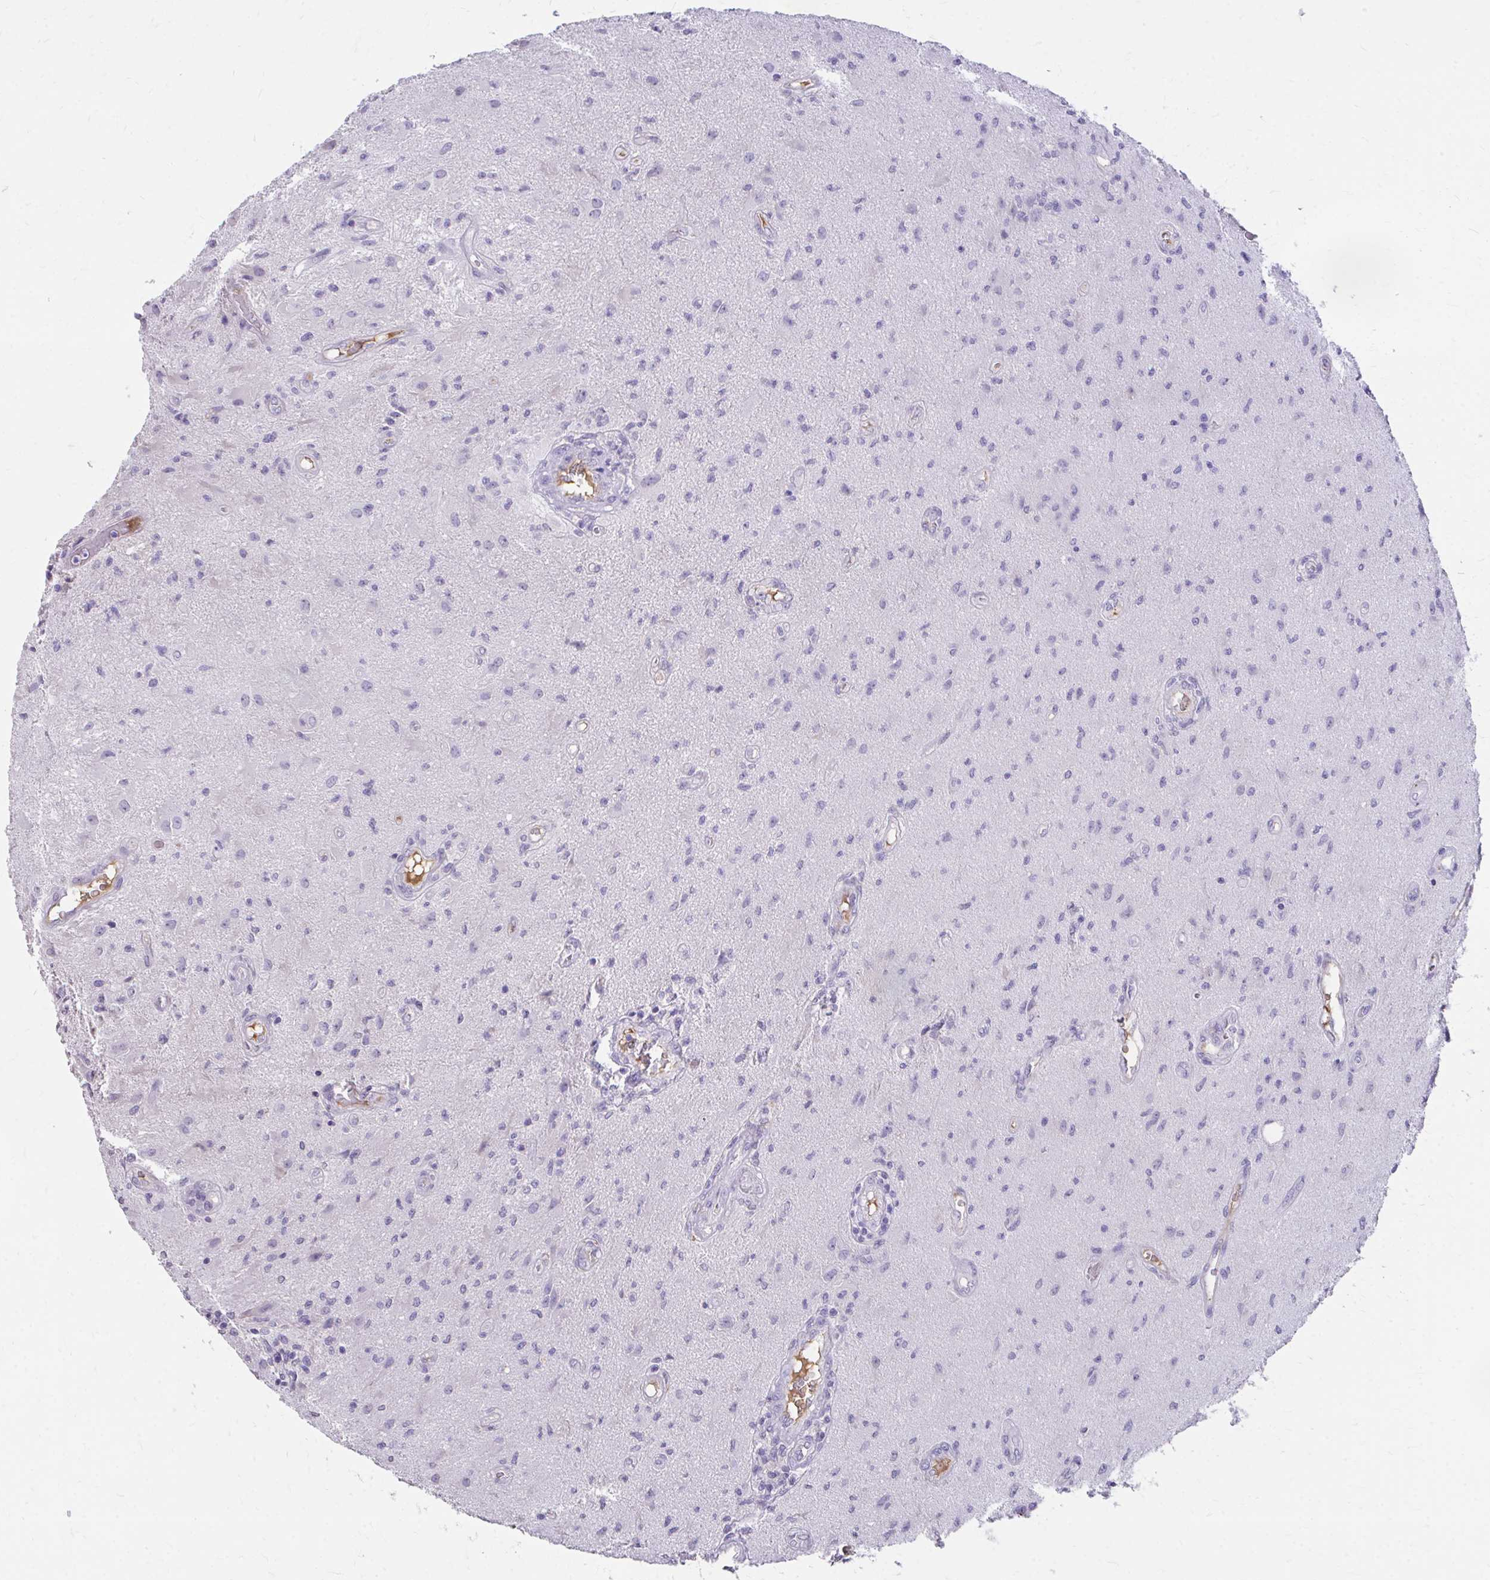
{"staining": {"intensity": "negative", "quantity": "none", "location": "none"}, "tissue": "glioma", "cell_type": "Tumor cells", "image_type": "cancer", "snomed": [{"axis": "morphology", "description": "Glioma, malignant, High grade"}, {"axis": "topography", "description": "Brain"}], "caption": "Immunohistochemistry (IHC) histopathology image of glioma stained for a protein (brown), which demonstrates no staining in tumor cells. (Brightfield microscopy of DAB (3,3'-diaminobenzidine) IHC at high magnification).", "gene": "CFH", "patient": {"sex": "male", "age": 67}}